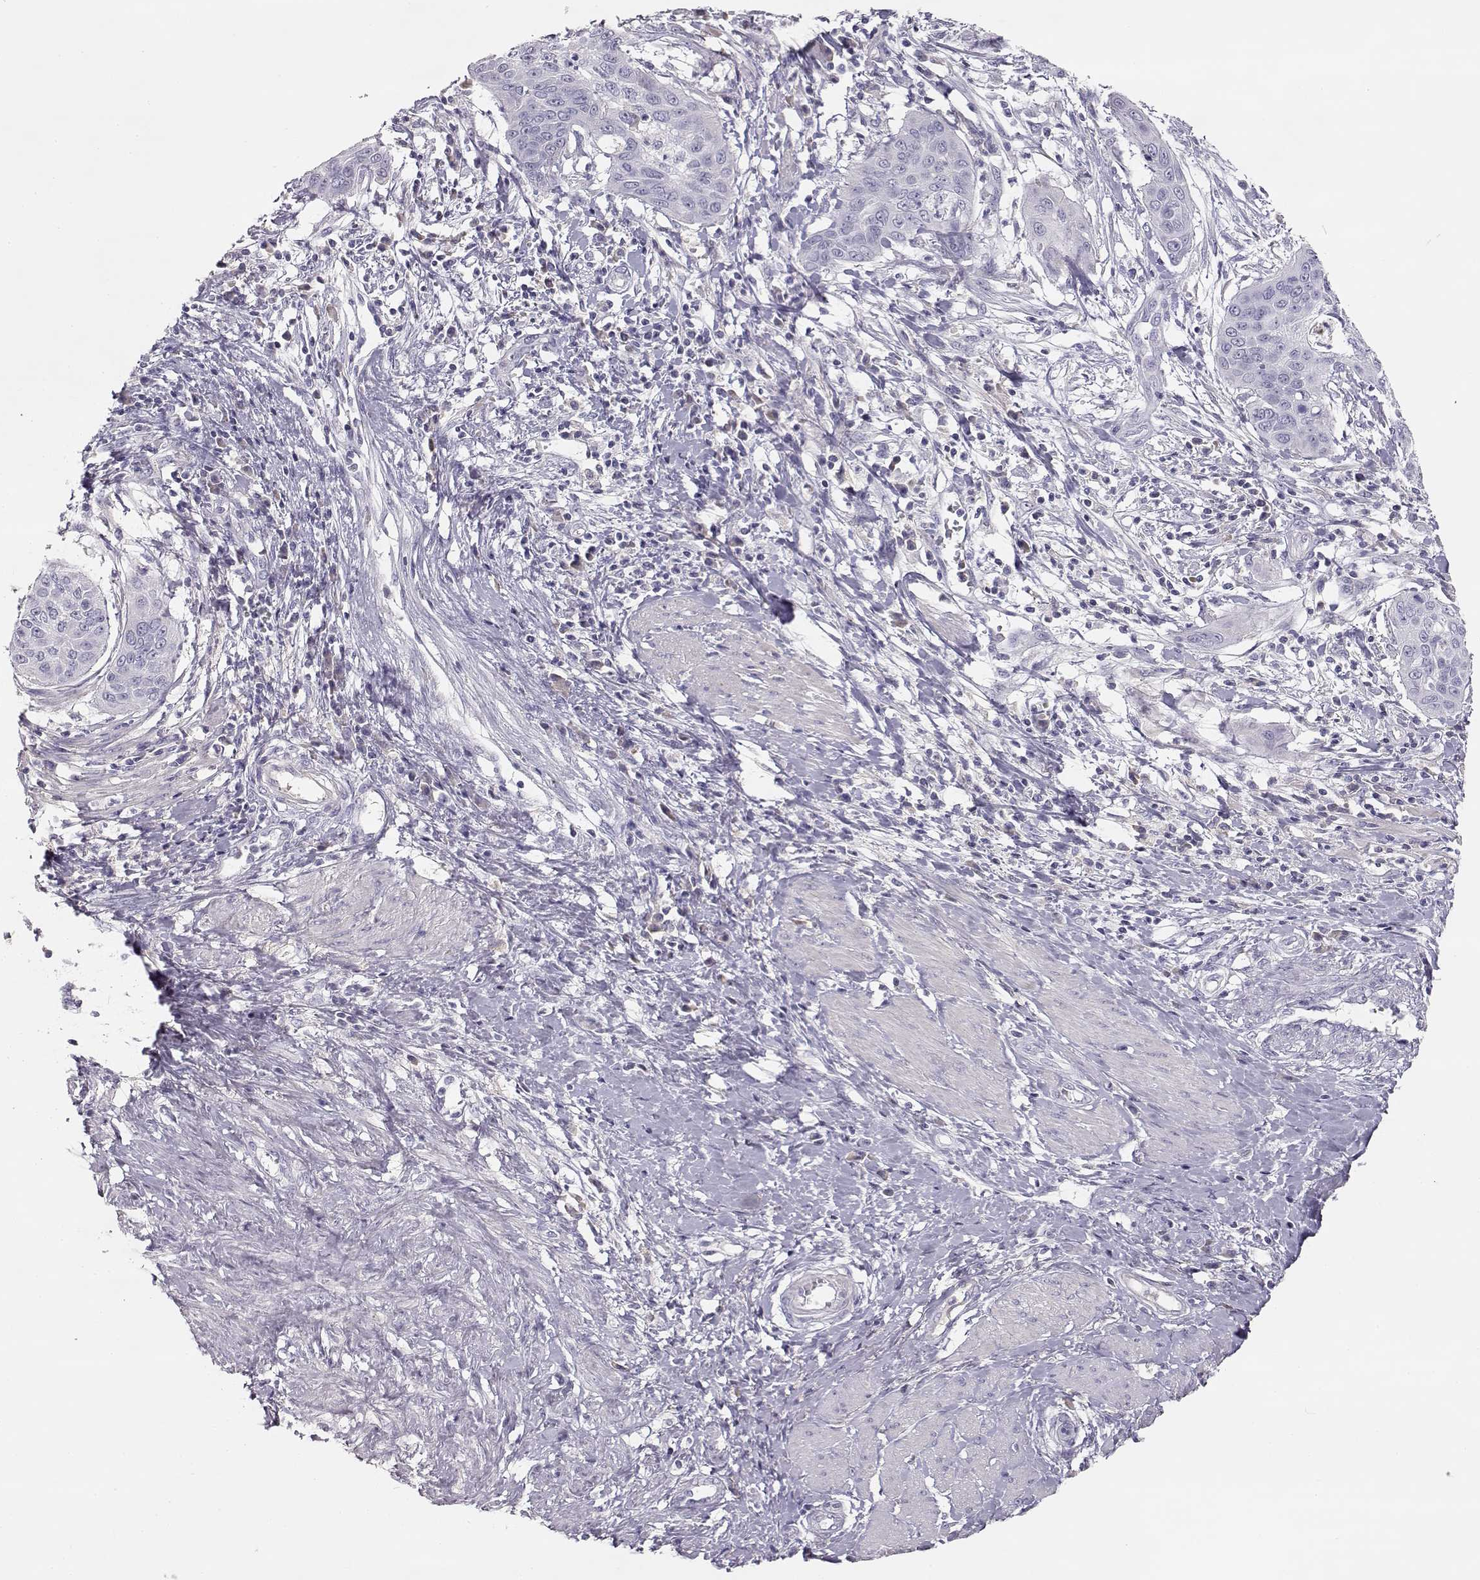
{"staining": {"intensity": "negative", "quantity": "none", "location": "none"}, "tissue": "cervical cancer", "cell_type": "Tumor cells", "image_type": "cancer", "snomed": [{"axis": "morphology", "description": "Squamous cell carcinoma, NOS"}, {"axis": "topography", "description": "Cervix"}], "caption": "IHC image of neoplastic tissue: squamous cell carcinoma (cervical) stained with DAB exhibits no significant protein staining in tumor cells.", "gene": "SLCO6A1", "patient": {"sex": "female", "age": 39}}